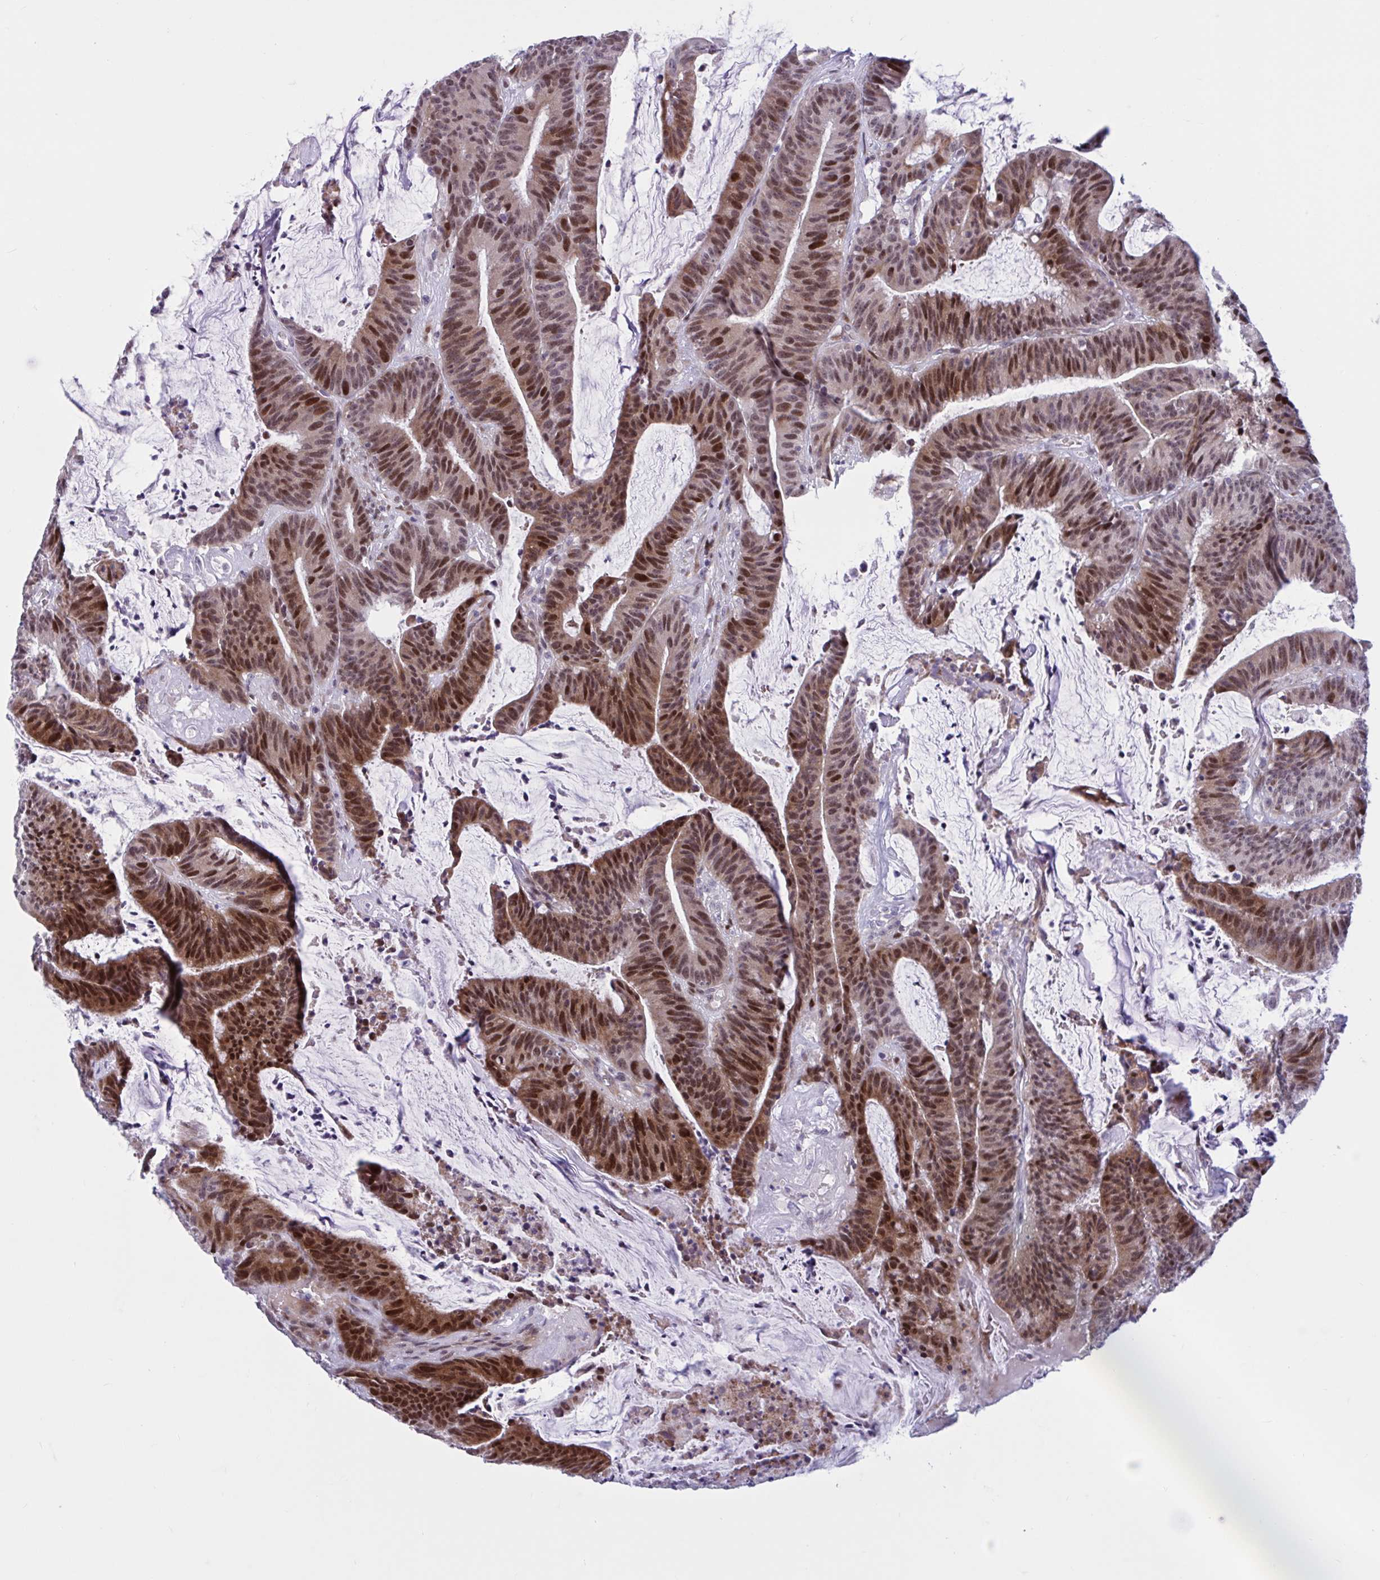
{"staining": {"intensity": "strong", "quantity": "25%-75%", "location": "nuclear"}, "tissue": "colorectal cancer", "cell_type": "Tumor cells", "image_type": "cancer", "snomed": [{"axis": "morphology", "description": "Adenocarcinoma, NOS"}, {"axis": "topography", "description": "Colon"}], "caption": "DAB immunohistochemical staining of adenocarcinoma (colorectal) shows strong nuclear protein expression in approximately 25%-75% of tumor cells. (brown staining indicates protein expression, while blue staining denotes nuclei).", "gene": "RBL1", "patient": {"sex": "female", "age": 78}}